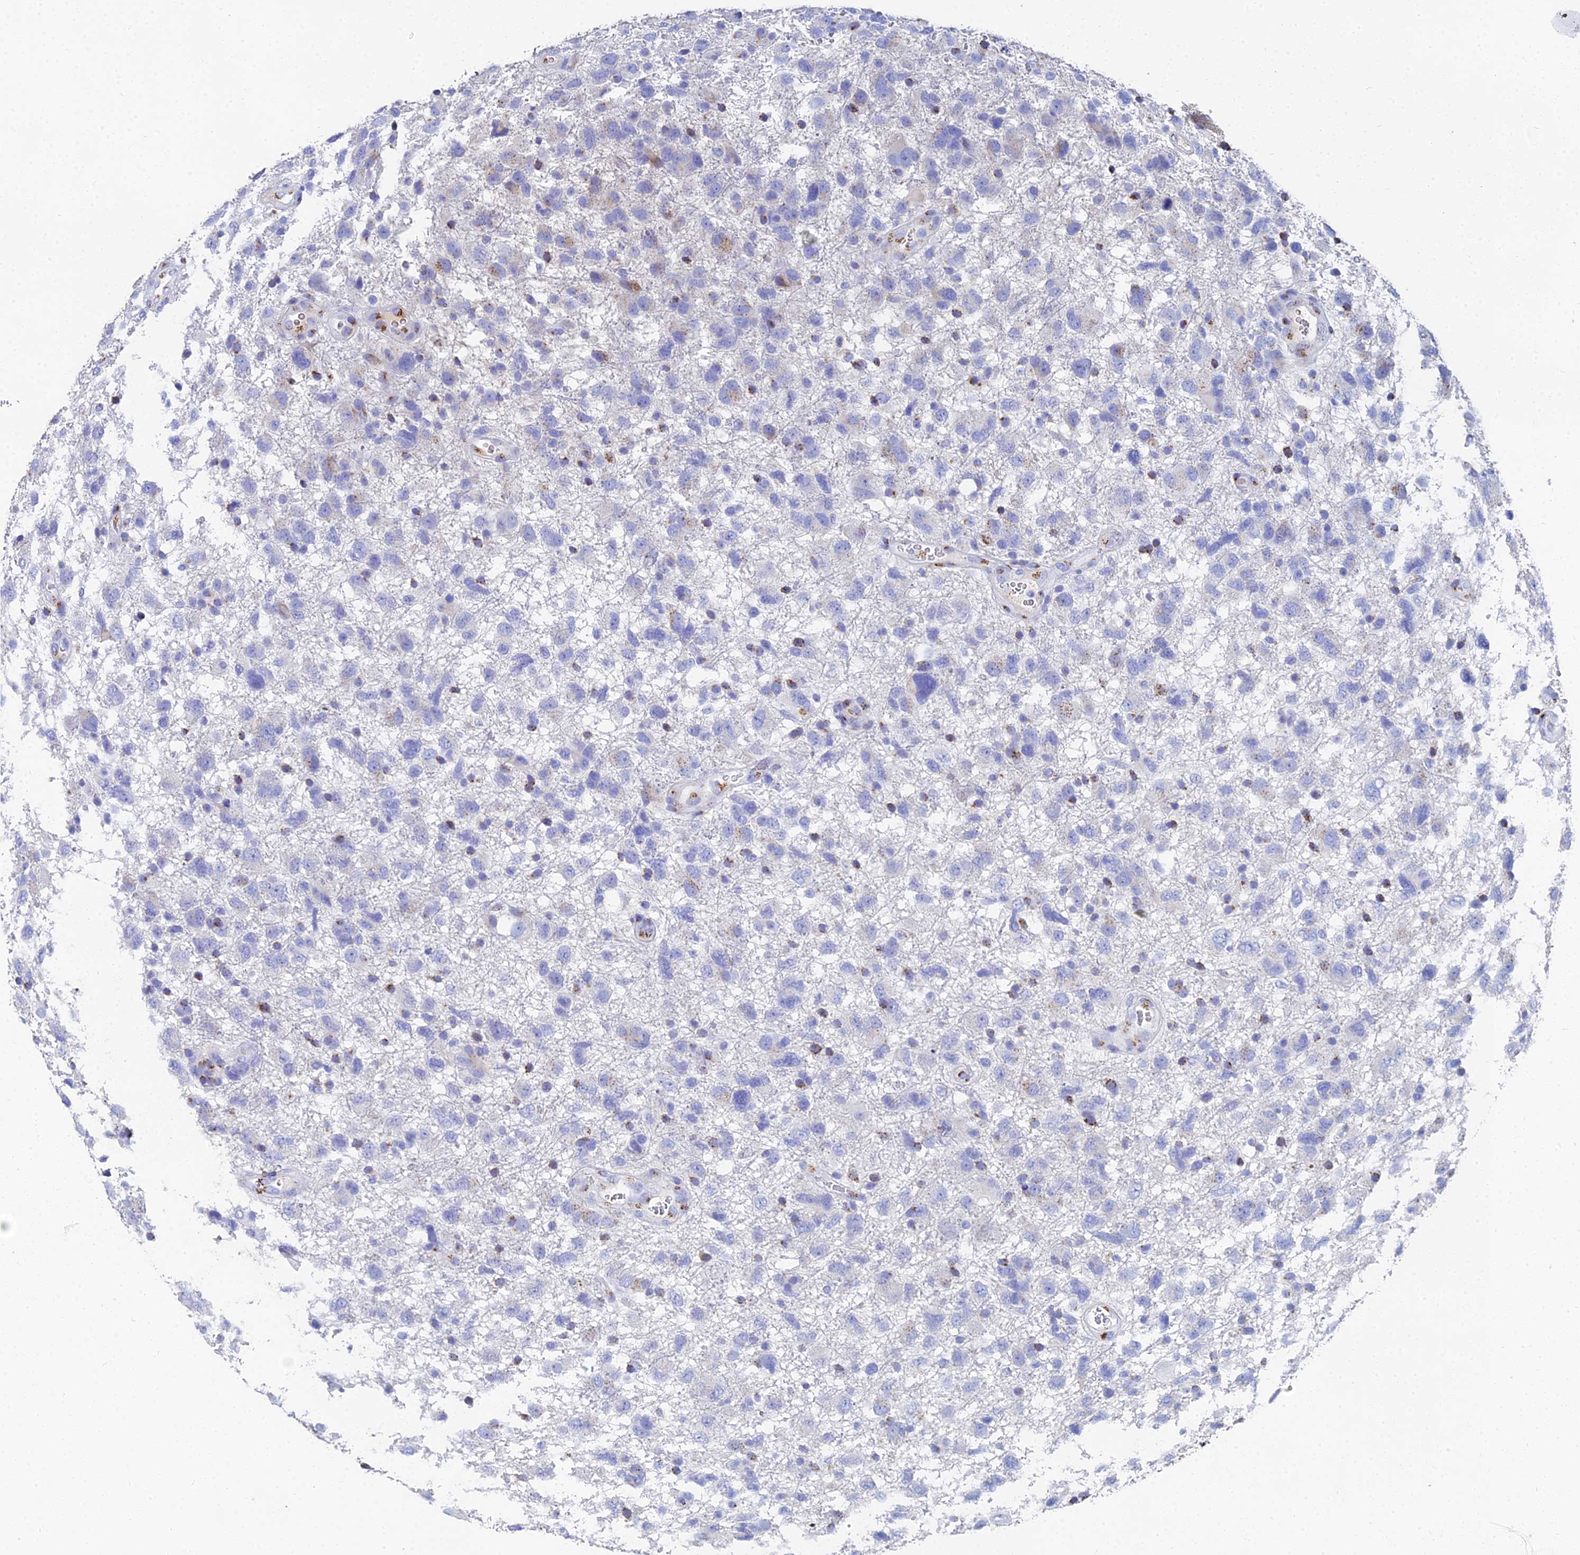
{"staining": {"intensity": "negative", "quantity": "none", "location": "none"}, "tissue": "glioma", "cell_type": "Tumor cells", "image_type": "cancer", "snomed": [{"axis": "morphology", "description": "Glioma, malignant, High grade"}, {"axis": "topography", "description": "Brain"}], "caption": "IHC photomicrograph of glioma stained for a protein (brown), which exhibits no expression in tumor cells.", "gene": "ENSG00000268674", "patient": {"sex": "male", "age": 61}}